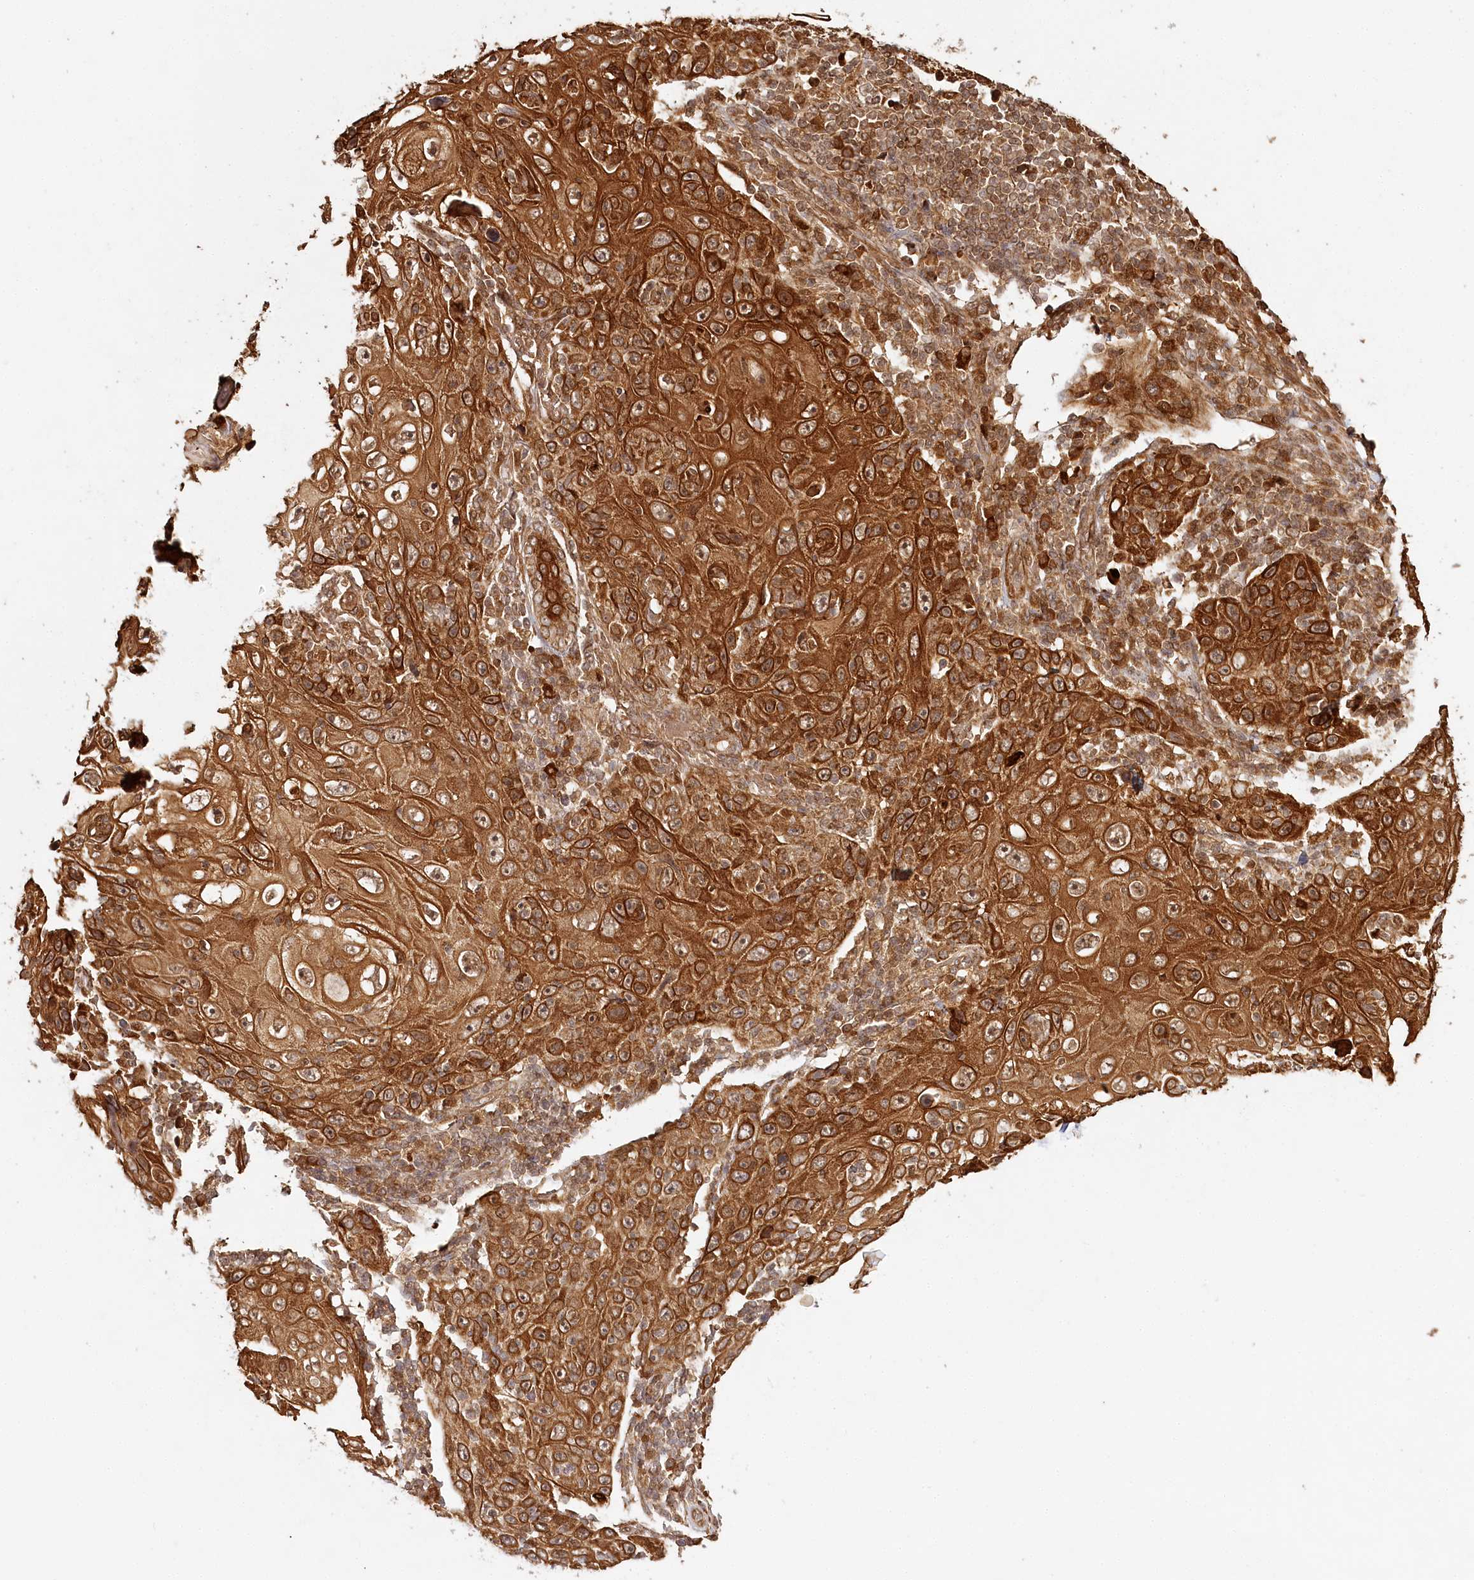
{"staining": {"intensity": "strong", "quantity": ">75%", "location": "cytoplasmic/membranous,nuclear"}, "tissue": "skin cancer", "cell_type": "Tumor cells", "image_type": "cancer", "snomed": [{"axis": "morphology", "description": "Squamous cell carcinoma, NOS"}, {"axis": "topography", "description": "Skin"}], "caption": "DAB immunohistochemical staining of squamous cell carcinoma (skin) demonstrates strong cytoplasmic/membranous and nuclear protein positivity in approximately >75% of tumor cells. (DAB IHC with brightfield microscopy, high magnification).", "gene": "ULK2", "patient": {"sex": "female", "age": 88}}